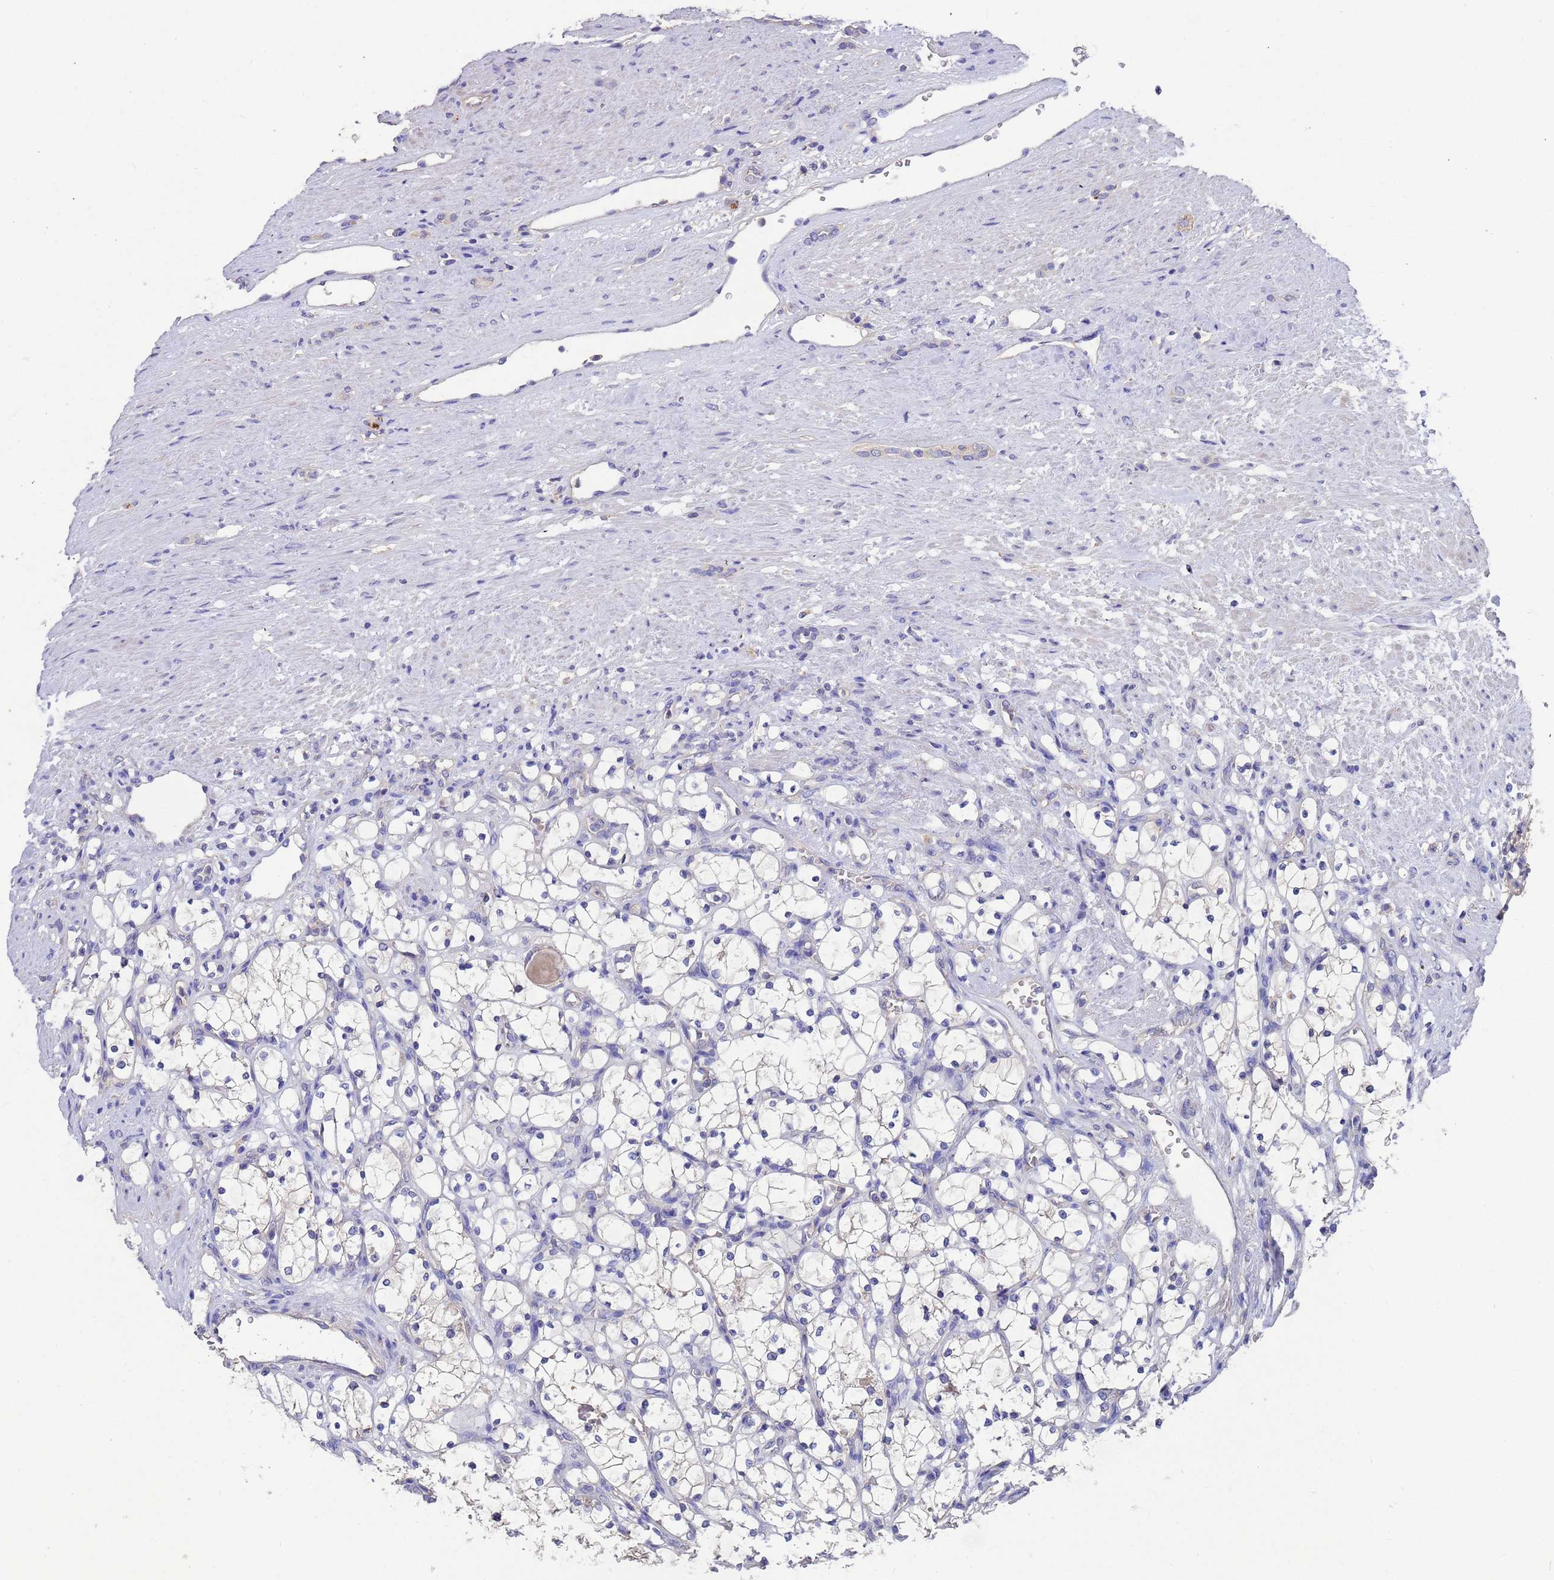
{"staining": {"intensity": "negative", "quantity": "none", "location": "none"}, "tissue": "renal cancer", "cell_type": "Tumor cells", "image_type": "cancer", "snomed": [{"axis": "morphology", "description": "Adenocarcinoma, NOS"}, {"axis": "topography", "description": "Kidney"}], "caption": "A histopathology image of human renal adenocarcinoma is negative for staining in tumor cells.", "gene": "SRL", "patient": {"sex": "female", "age": 69}}